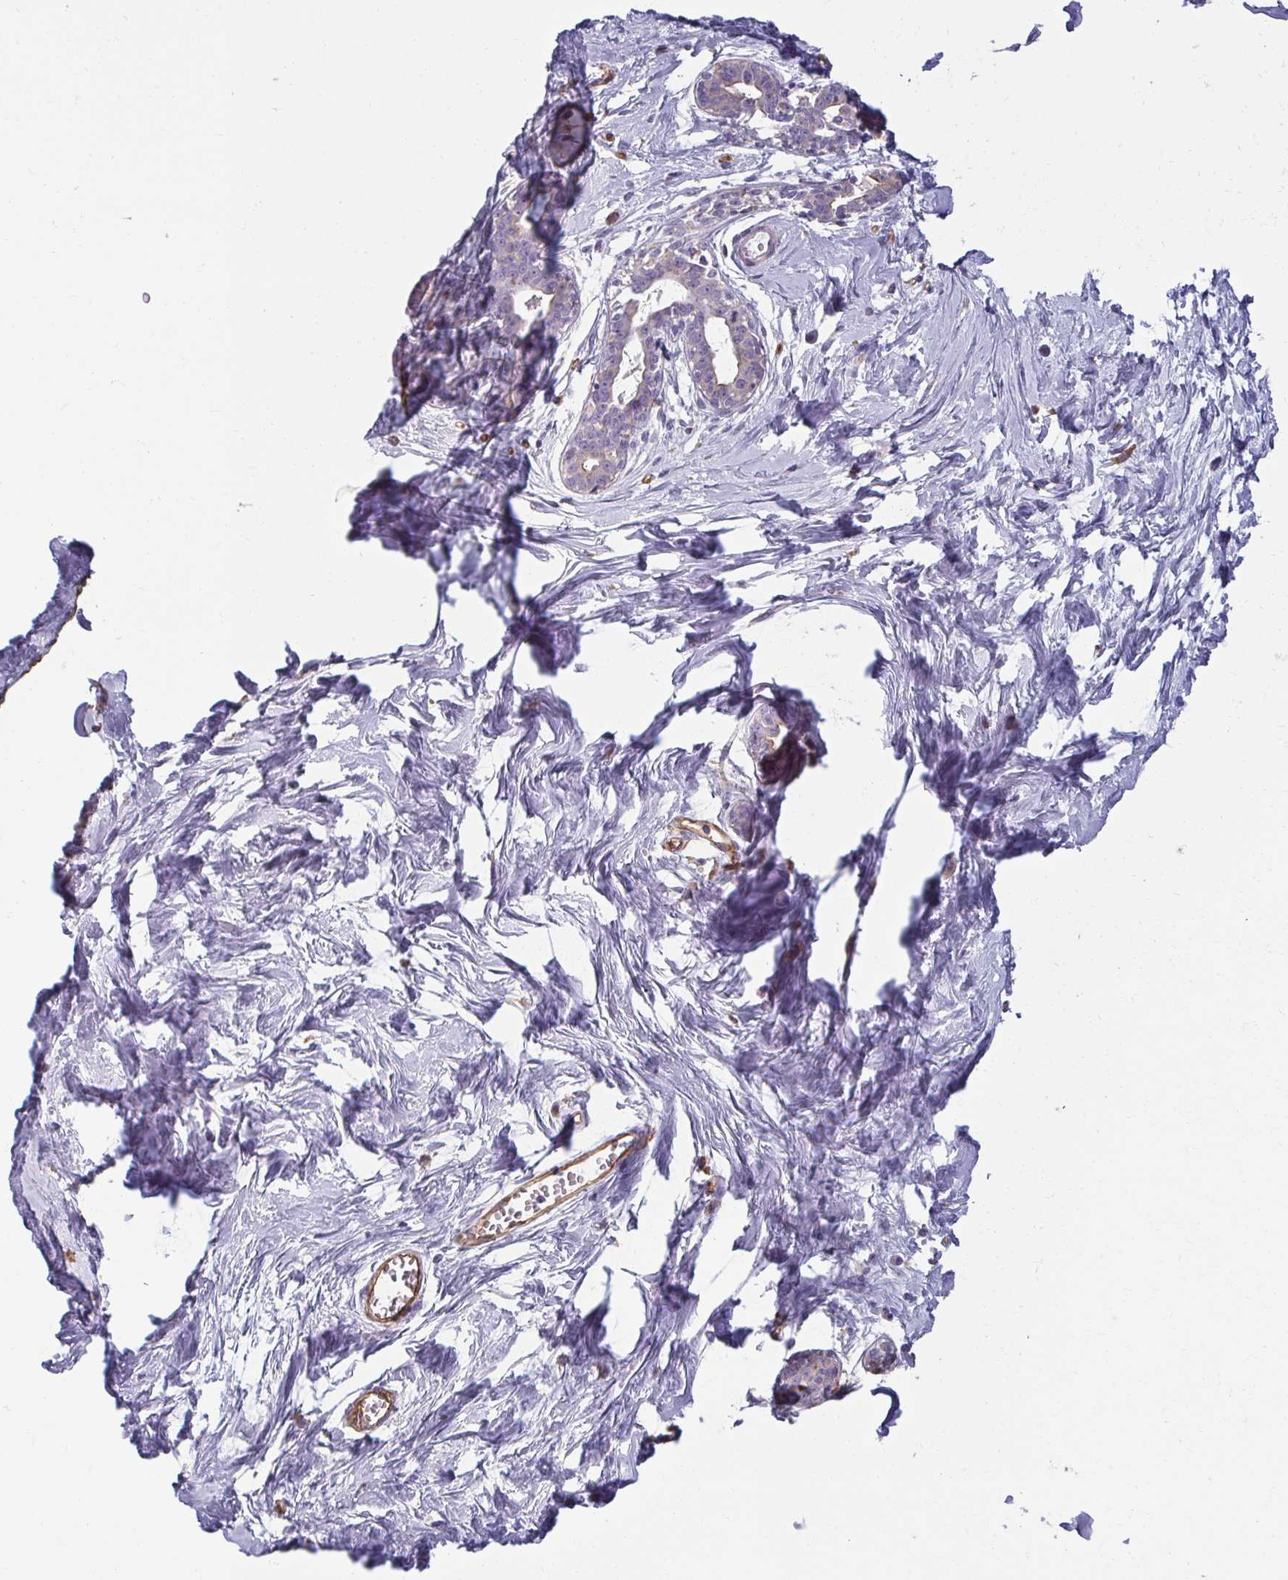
{"staining": {"intensity": "negative", "quantity": "none", "location": "none"}, "tissue": "breast", "cell_type": "Adipocytes", "image_type": "normal", "snomed": [{"axis": "morphology", "description": "Normal tissue, NOS"}, {"axis": "topography", "description": "Breast"}], "caption": "IHC photomicrograph of unremarkable human breast stained for a protein (brown), which demonstrates no staining in adipocytes. (DAB immunohistochemistry visualized using brightfield microscopy, high magnification).", "gene": "PDE2A", "patient": {"sex": "female", "age": 45}}